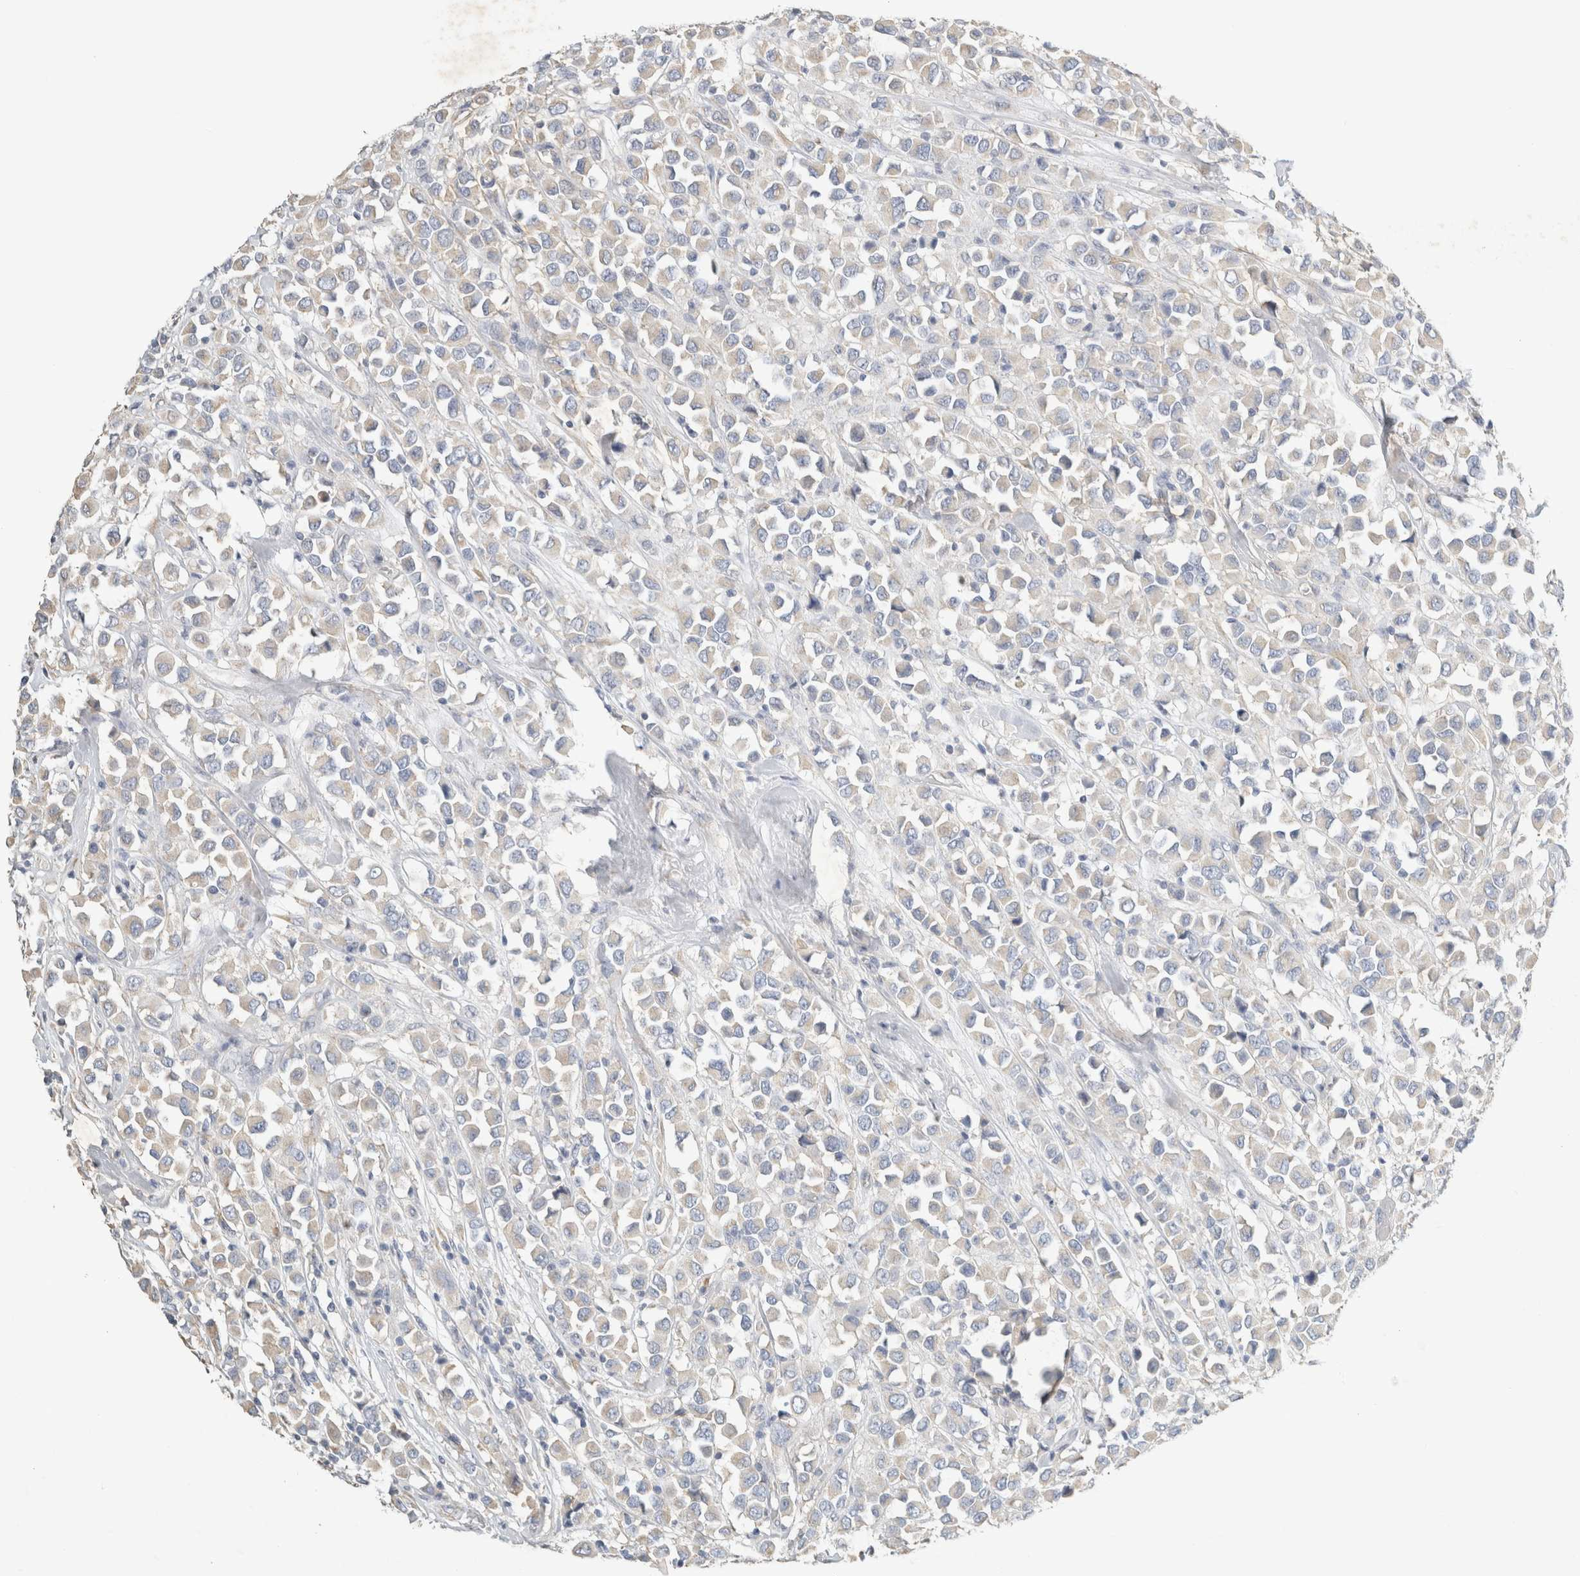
{"staining": {"intensity": "negative", "quantity": "none", "location": "none"}, "tissue": "breast cancer", "cell_type": "Tumor cells", "image_type": "cancer", "snomed": [{"axis": "morphology", "description": "Duct carcinoma"}, {"axis": "topography", "description": "Breast"}], "caption": "IHC of human breast infiltrating ductal carcinoma displays no positivity in tumor cells.", "gene": "NEFM", "patient": {"sex": "female", "age": 61}}